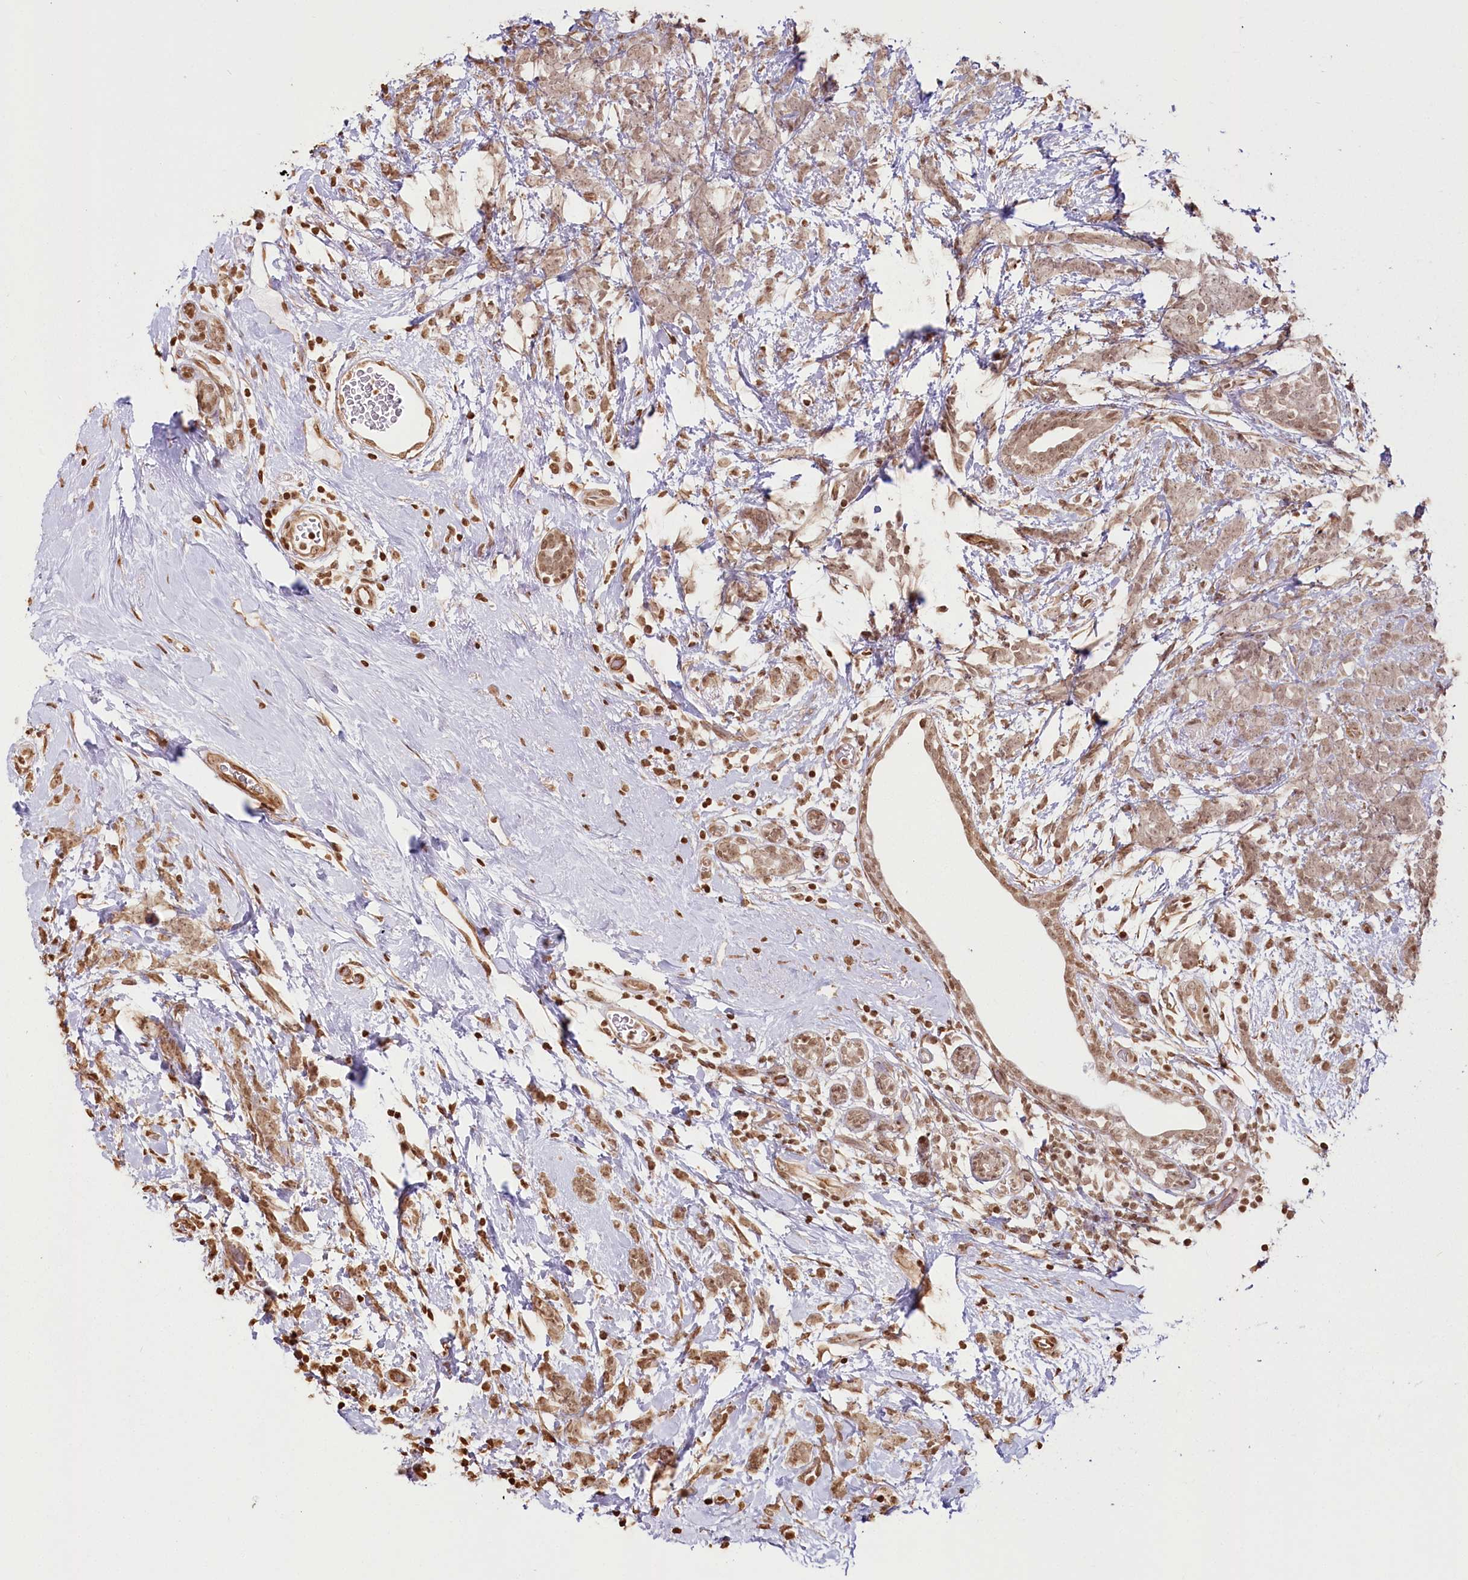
{"staining": {"intensity": "moderate", "quantity": ">75%", "location": "nuclear"}, "tissue": "breast cancer", "cell_type": "Tumor cells", "image_type": "cancer", "snomed": [{"axis": "morphology", "description": "Lobular carcinoma"}, {"axis": "topography", "description": "Breast"}], "caption": "Breast cancer stained with DAB (3,3'-diaminobenzidine) immunohistochemistry displays medium levels of moderate nuclear expression in about >75% of tumor cells.", "gene": "FAM13A", "patient": {"sex": "female", "age": 58}}